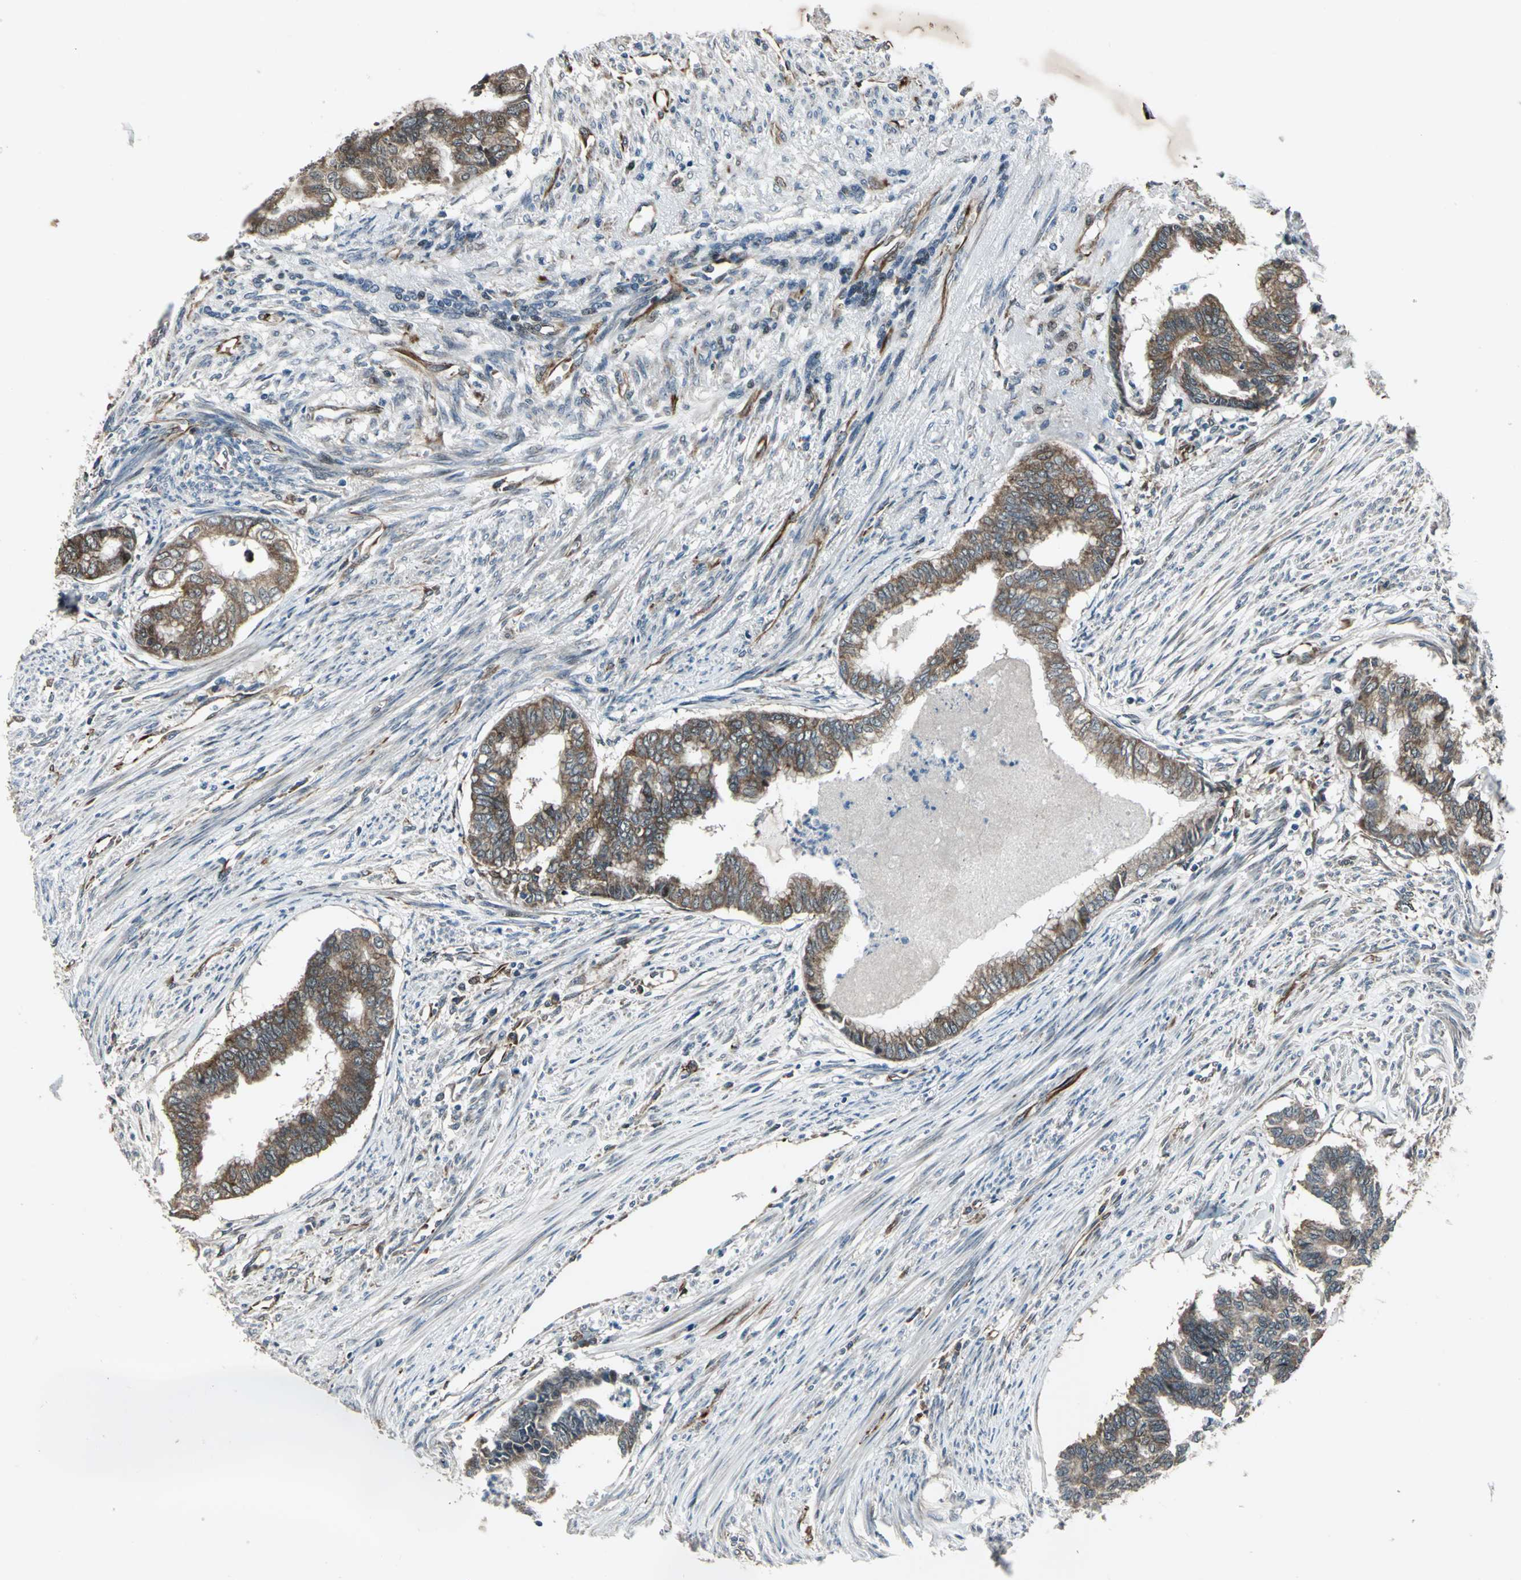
{"staining": {"intensity": "strong", "quantity": ">75%", "location": "cytoplasmic/membranous"}, "tissue": "endometrial cancer", "cell_type": "Tumor cells", "image_type": "cancer", "snomed": [{"axis": "morphology", "description": "Adenocarcinoma, NOS"}, {"axis": "topography", "description": "Endometrium"}], "caption": "DAB immunohistochemical staining of human endometrial cancer displays strong cytoplasmic/membranous protein expression in approximately >75% of tumor cells.", "gene": "EXD2", "patient": {"sex": "female", "age": 79}}